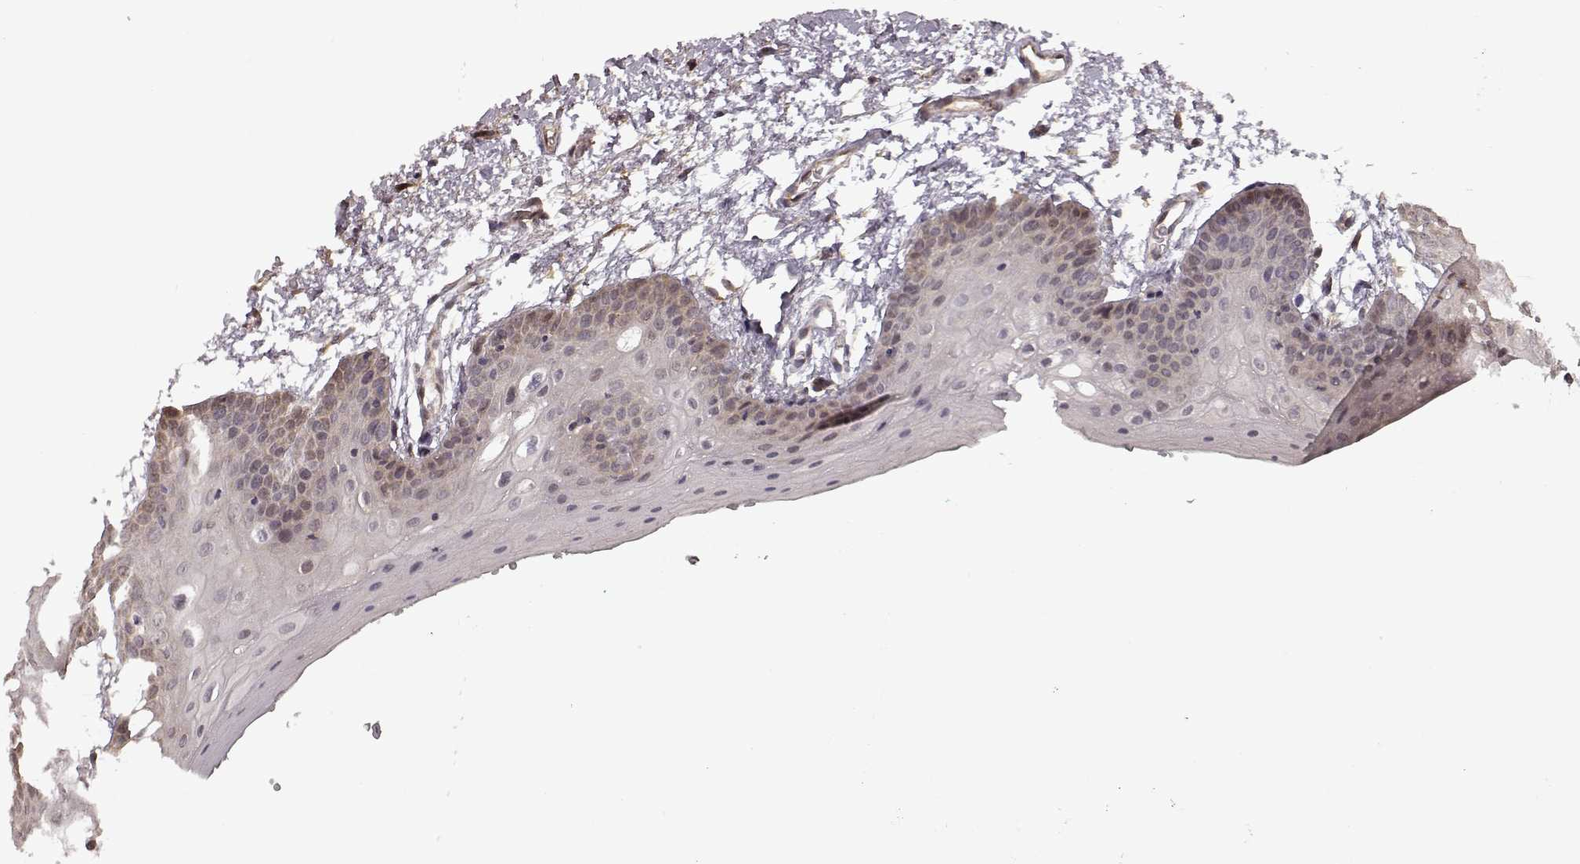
{"staining": {"intensity": "negative", "quantity": "none", "location": "none"}, "tissue": "oral mucosa", "cell_type": "Squamous epithelial cells", "image_type": "normal", "snomed": [{"axis": "morphology", "description": "Normal tissue, NOS"}, {"axis": "morphology", "description": "Squamous cell carcinoma, NOS"}, {"axis": "topography", "description": "Oral tissue"}, {"axis": "topography", "description": "Head-Neck"}], "caption": "Squamous epithelial cells show no significant protein expression in benign oral mucosa. (IHC, brightfield microscopy, high magnification).", "gene": "CRB1", "patient": {"sex": "female", "age": 50}}